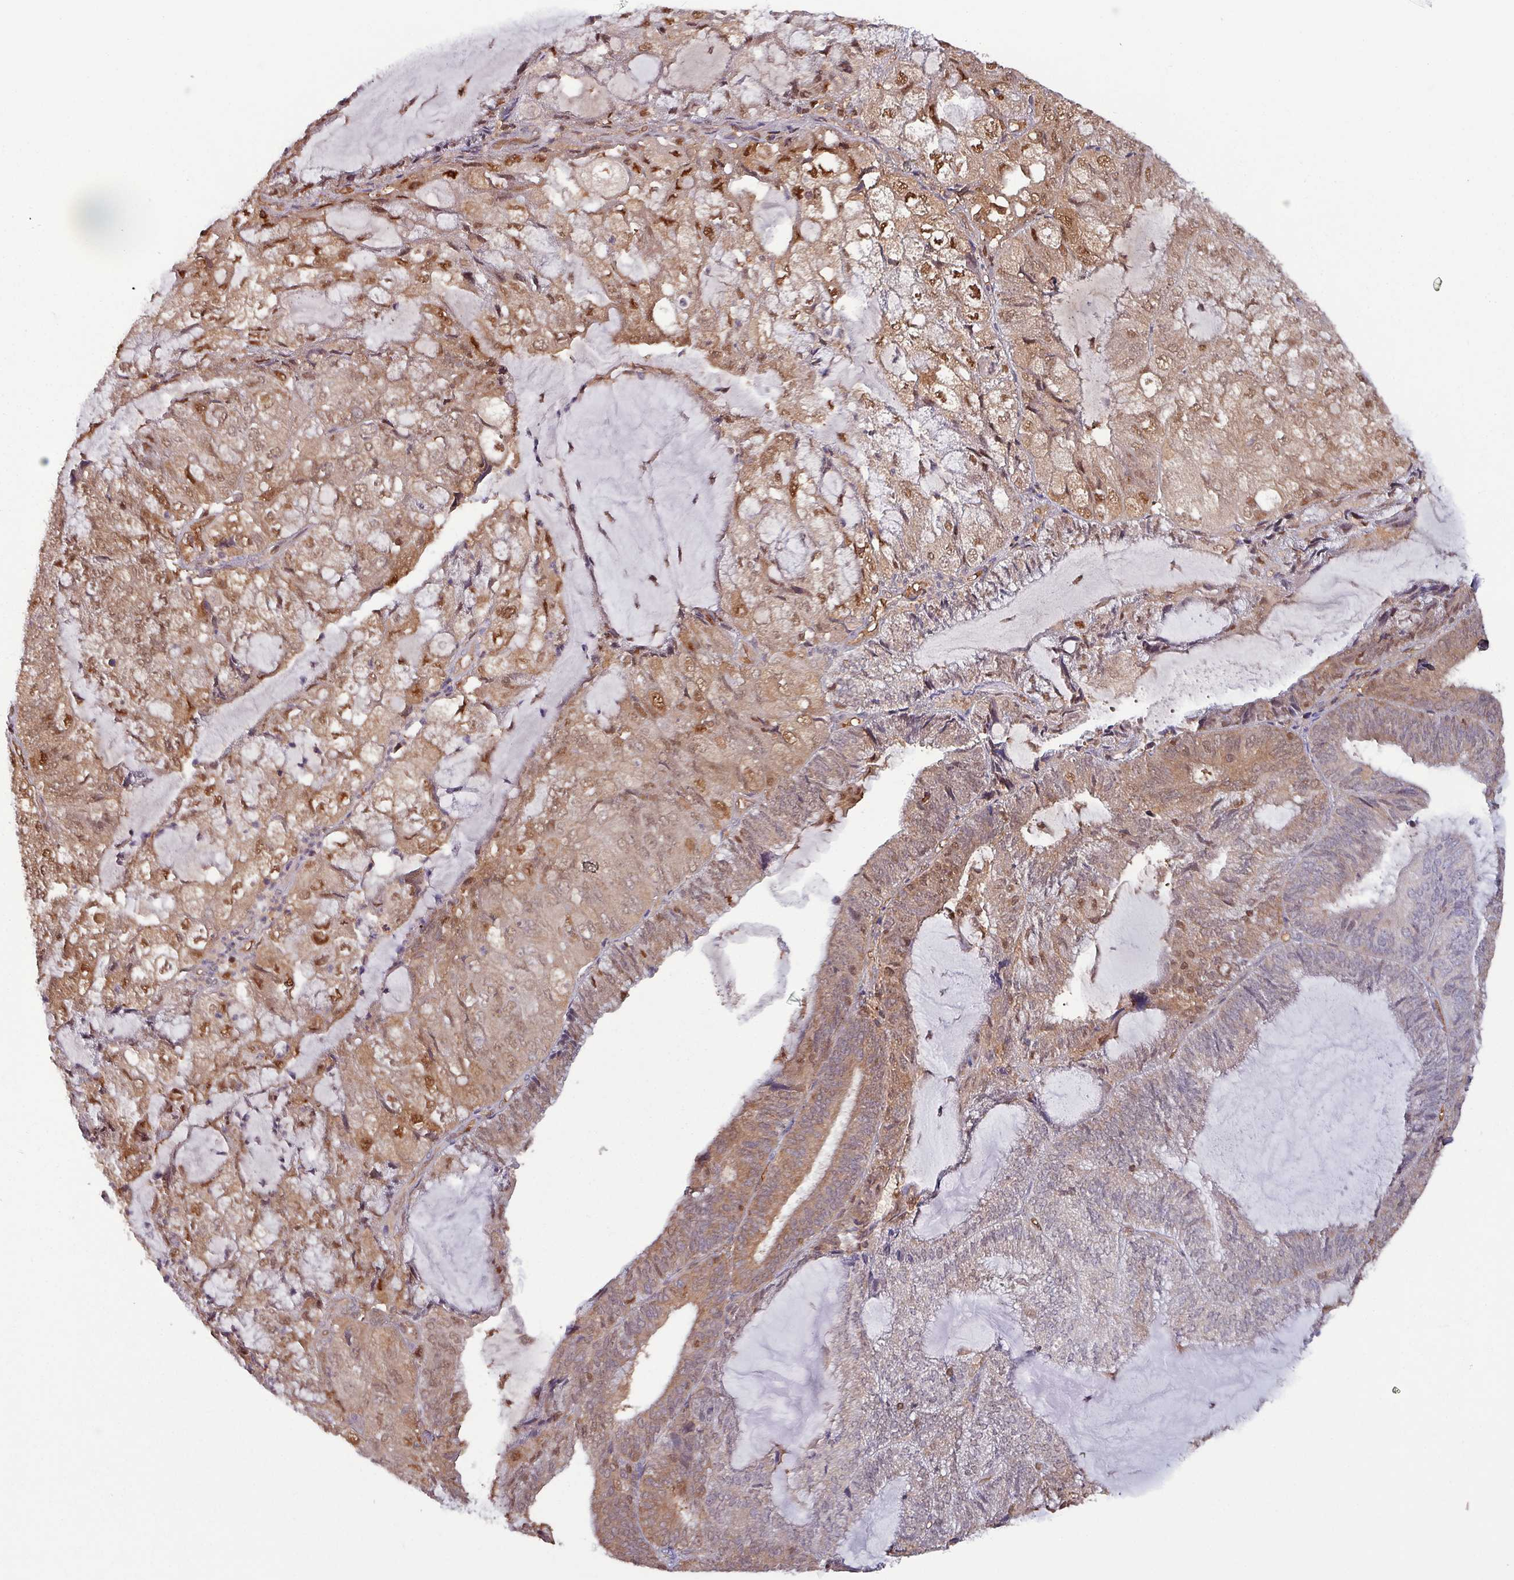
{"staining": {"intensity": "moderate", "quantity": ">75%", "location": "cytoplasmic/membranous,nuclear"}, "tissue": "endometrial cancer", "cell_type": "Tumor cells", "image_type": "cancer", "snomed": [{"axis": "morphology", "description": "Adenocarcinoma, NOS"}, {"axis": "topography", "description": "Endometrium"}], "caption": "An immunohistochemistry histopathology image of tumor tissue is shown. Protein staining in brown highlights moderate cytoplasmic/membranous and nuclear positivity in endometrial cancer (adenocarcinoma) within tumor cells. The staining was performed using DAB (3,3'-diaminobenzidine) to visualize the protein expression in brown, while the nuclei were stained in blue with hematoxylin (Magnification: 20x).", "gene": "PSMB8", "patient": {"sex": "female", "age": 81}}